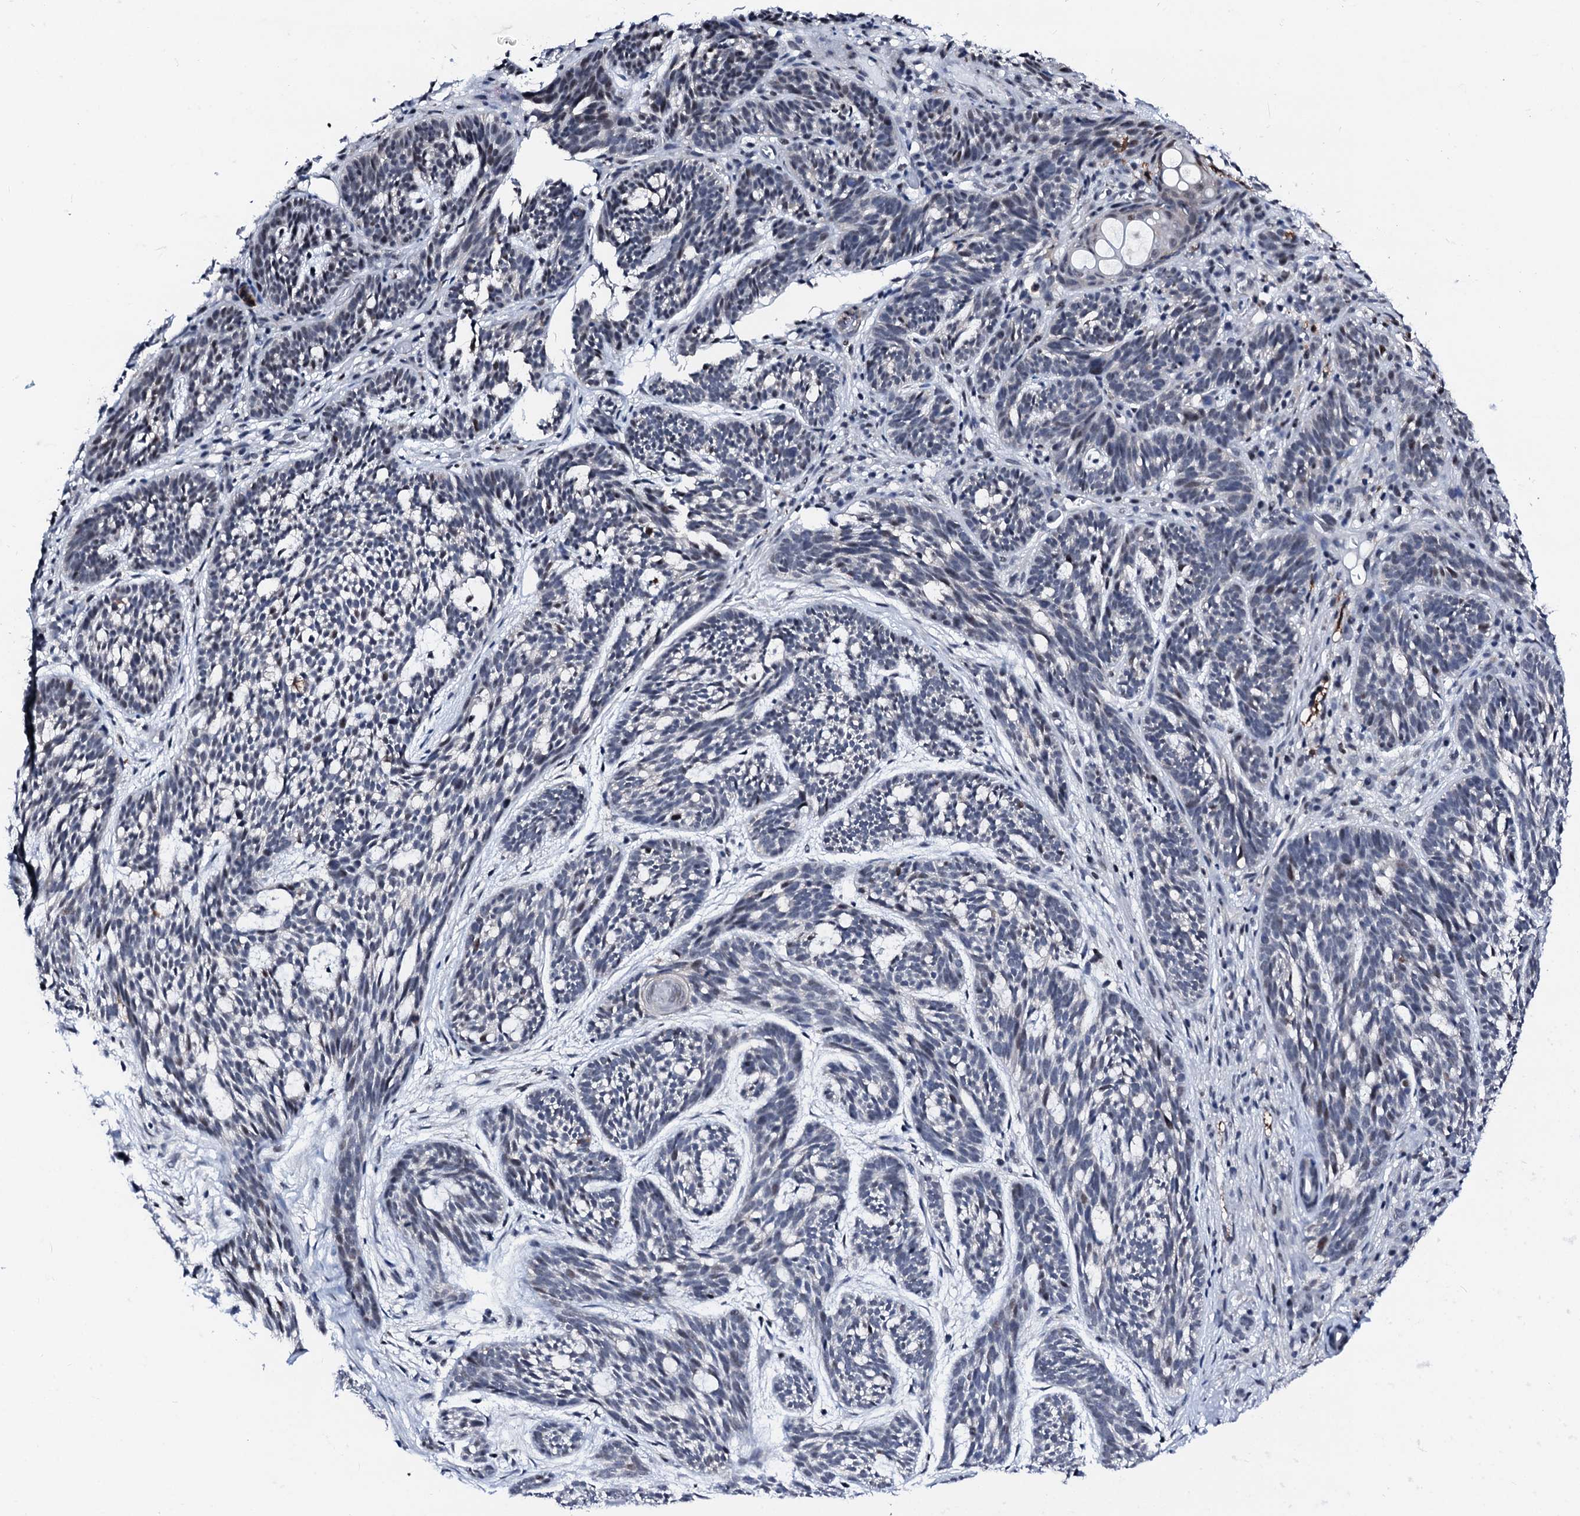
{"staining": {"intensity": "negative", "quantity": "none", "location": "none"}, "tissue": "skin cancer", "cell_type": "Tumor cells", "image_type": "cancer", "snomed": [{"axis": "morphology", "description": "Basal cell carcinoma"}, {"axis": "topography", "description": "Skin"}], "caption": "There is no significant expression in tumor cells of skin cancer (basal cell carcinoma).", "gene": "TRAFD1", "patient": {"sex": "male", "age": 71}}